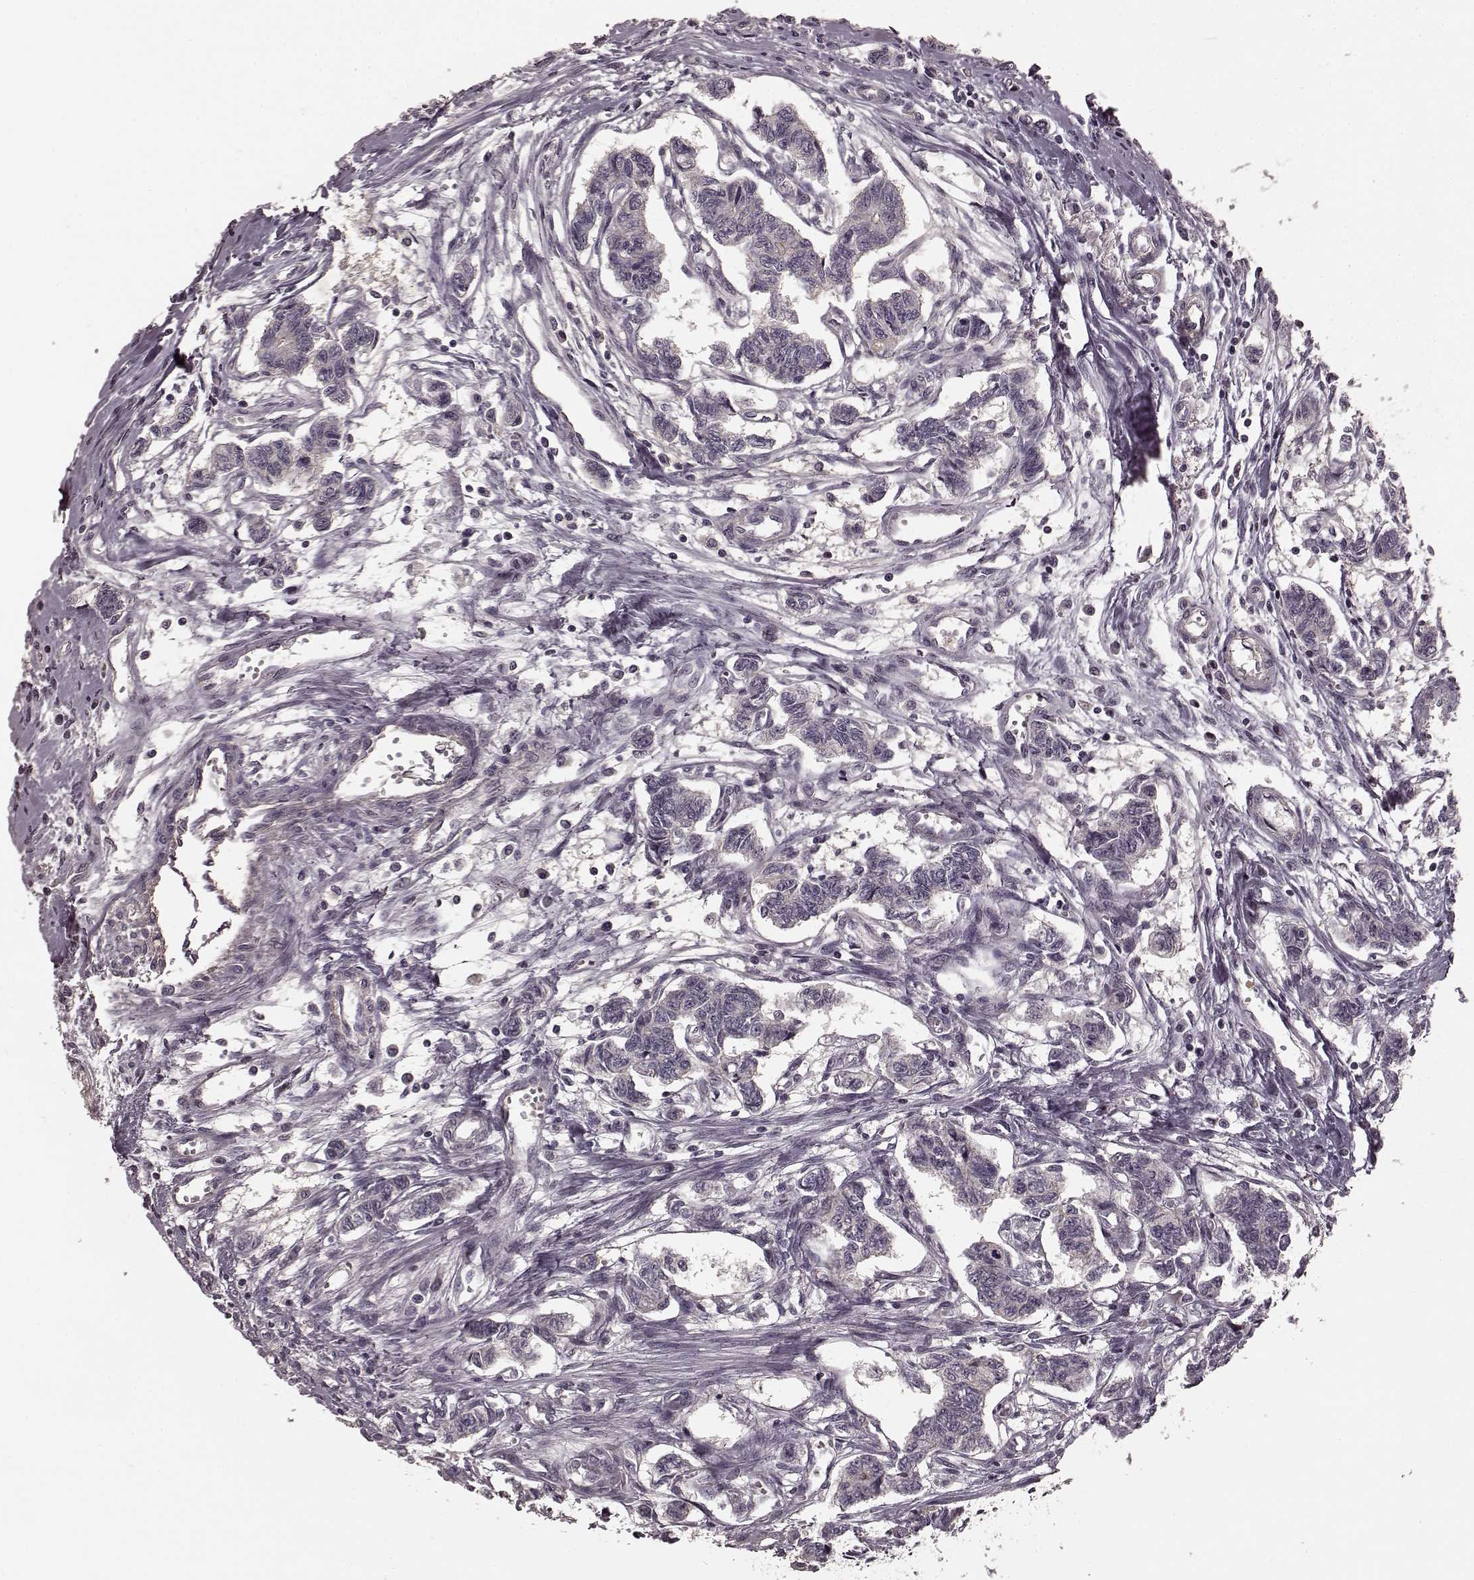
{"staining": {"intensity": "negative", "quantity": "none", "location": "none"}, "tissue": "carcinoid", "cell_type": "Tumor cells", "image_type": "cancer", "snomed": [{"axis": "morphology", "description": "Carcinoid, malignant, NOS"}, {"axis": "topography", "description": "Kidney"}], "caption": "A photomicrograph of human carcinoid is negative for staining in tumor cells. The staining is performed using DAB (3,3'-diaminobenzidine) brown chromogen with nuclei counter-stained in using hematoxylin.", "gene": "PRKCE", "patient": {"sex": "female", "age": 41}}